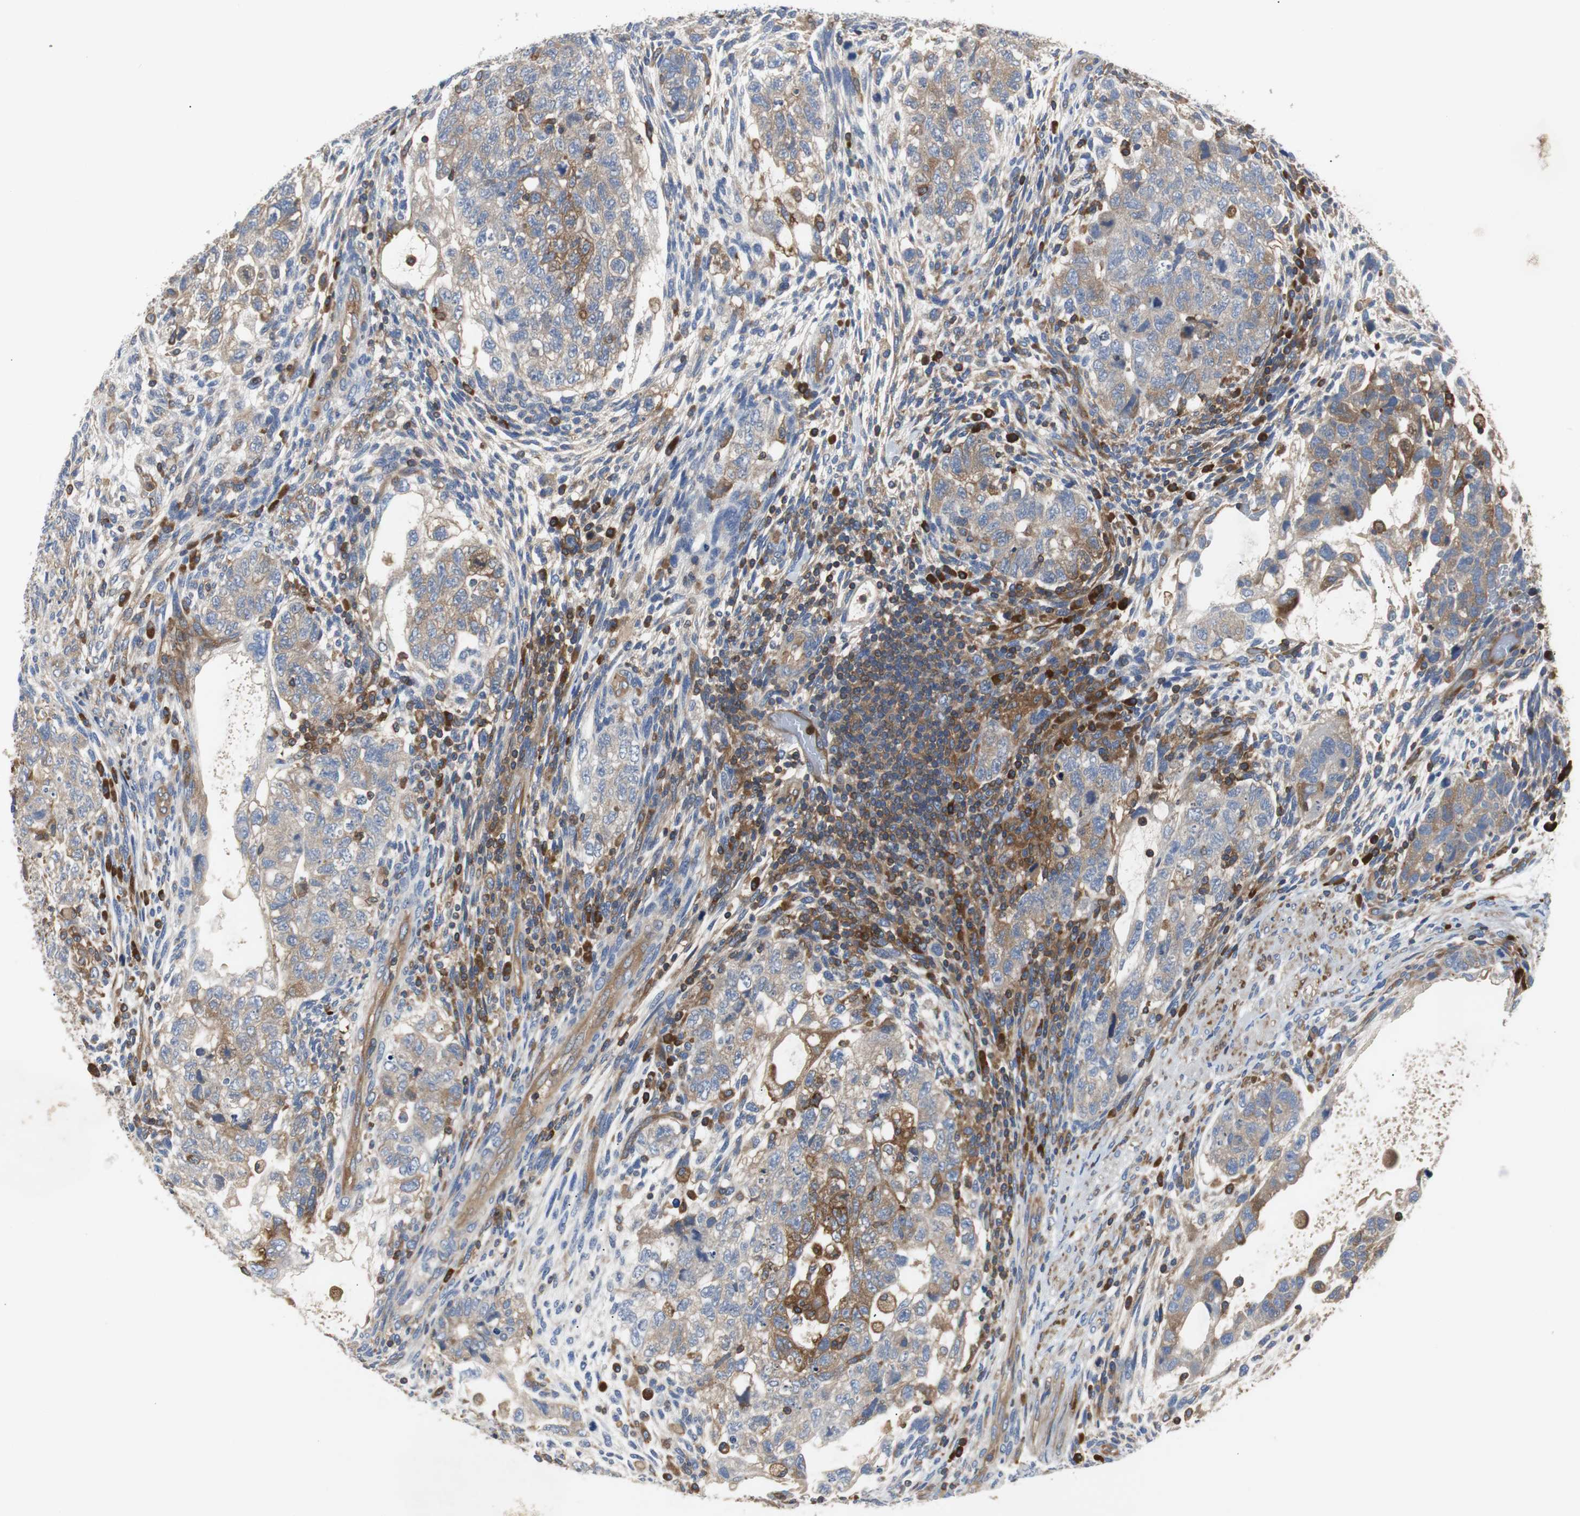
{"staining": {"intensity": "moderate", "quantity": "25%-75%", "location": "cytoplasmic/membranous"}, "tissue": "testis cancer", "cell_type": "Tumor cells", "image_type": "cancer", "snomed": [{"axis": "morphology", "description": "Normal tissue, NOS"}, {"axis": "morphology", "description": "Carcinoma, Embryonal, NOS"}, {"axis": "topography", "description": "Testis"}], "caption": "Embryonal carcinoma (testis) was stained to show a protein in brown. There is medium levels of moderate cytoplasmic/membranous positivity in about 25%-75% of tumor cells. The protein of interest is stained brown, and the nuclei are stained in blue (DAB IHC with brightfield microscopy, high magnification).", "gene": "GYS1", "patient": {"sex": "male", "age": 36}}